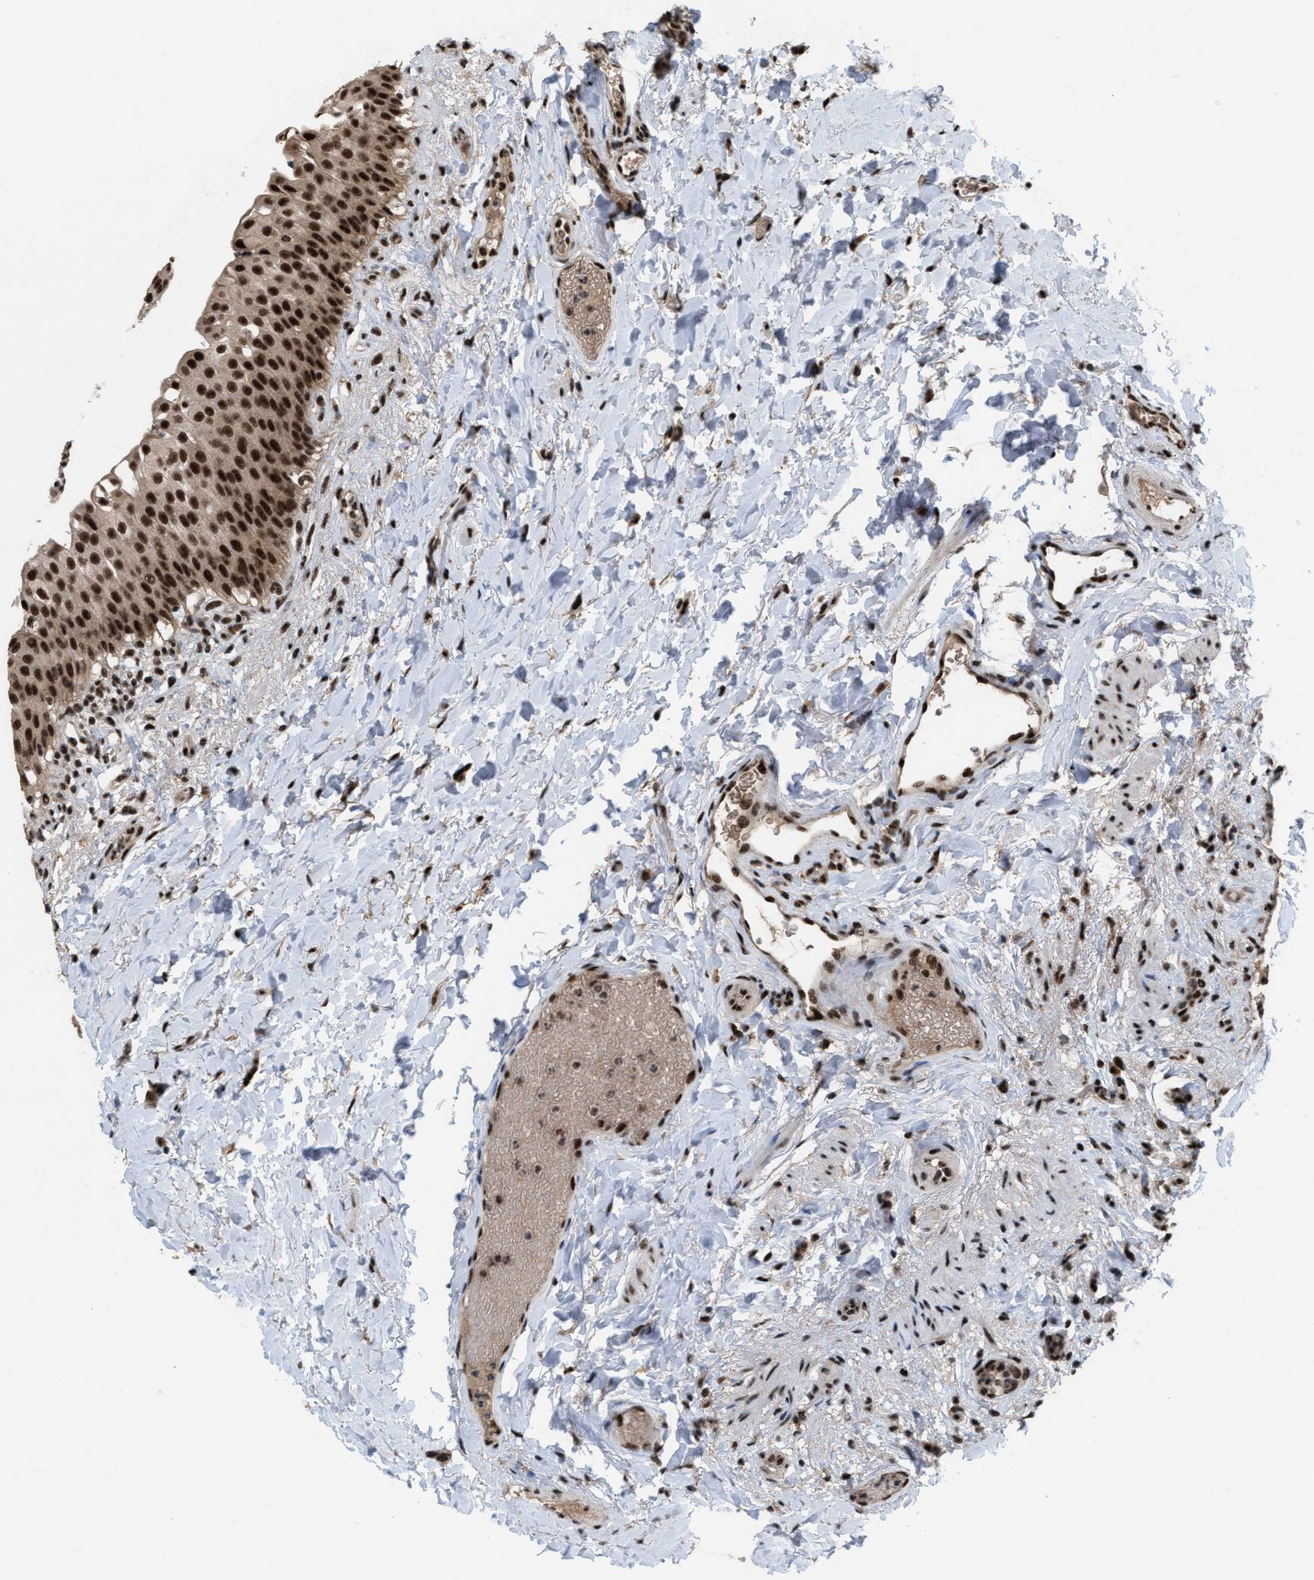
{"staining": {"intensity": "strong", "quantity": ">75%", "location": "cytoplasmic/membranous,nuclear"}, "tissue": "urinary bladder", "cell_type": "Urothelial cells", "image_type": "normal", "snomed": [{"axis": "morphology", "description": "Normal tissue, NOS"}, {"axis": "topography", "description": "Urinary bladder"}], "caption": "Immunohistochemistry (IHC) (DAB (3,3'-diaminobenzidine)) staining of unremarkable human urinary bladder shows strong cytoplasmic/membranous,nuclear protein positivity in about >75% of urothelial cells. The staining was performed using DAB to visualize the protein expression in brown, while the nuclei were stained in blue with hematoxylin (Magnification: 20x).", "gene": "PRPF4", "patient": {"sex": "female", "age": 60}}